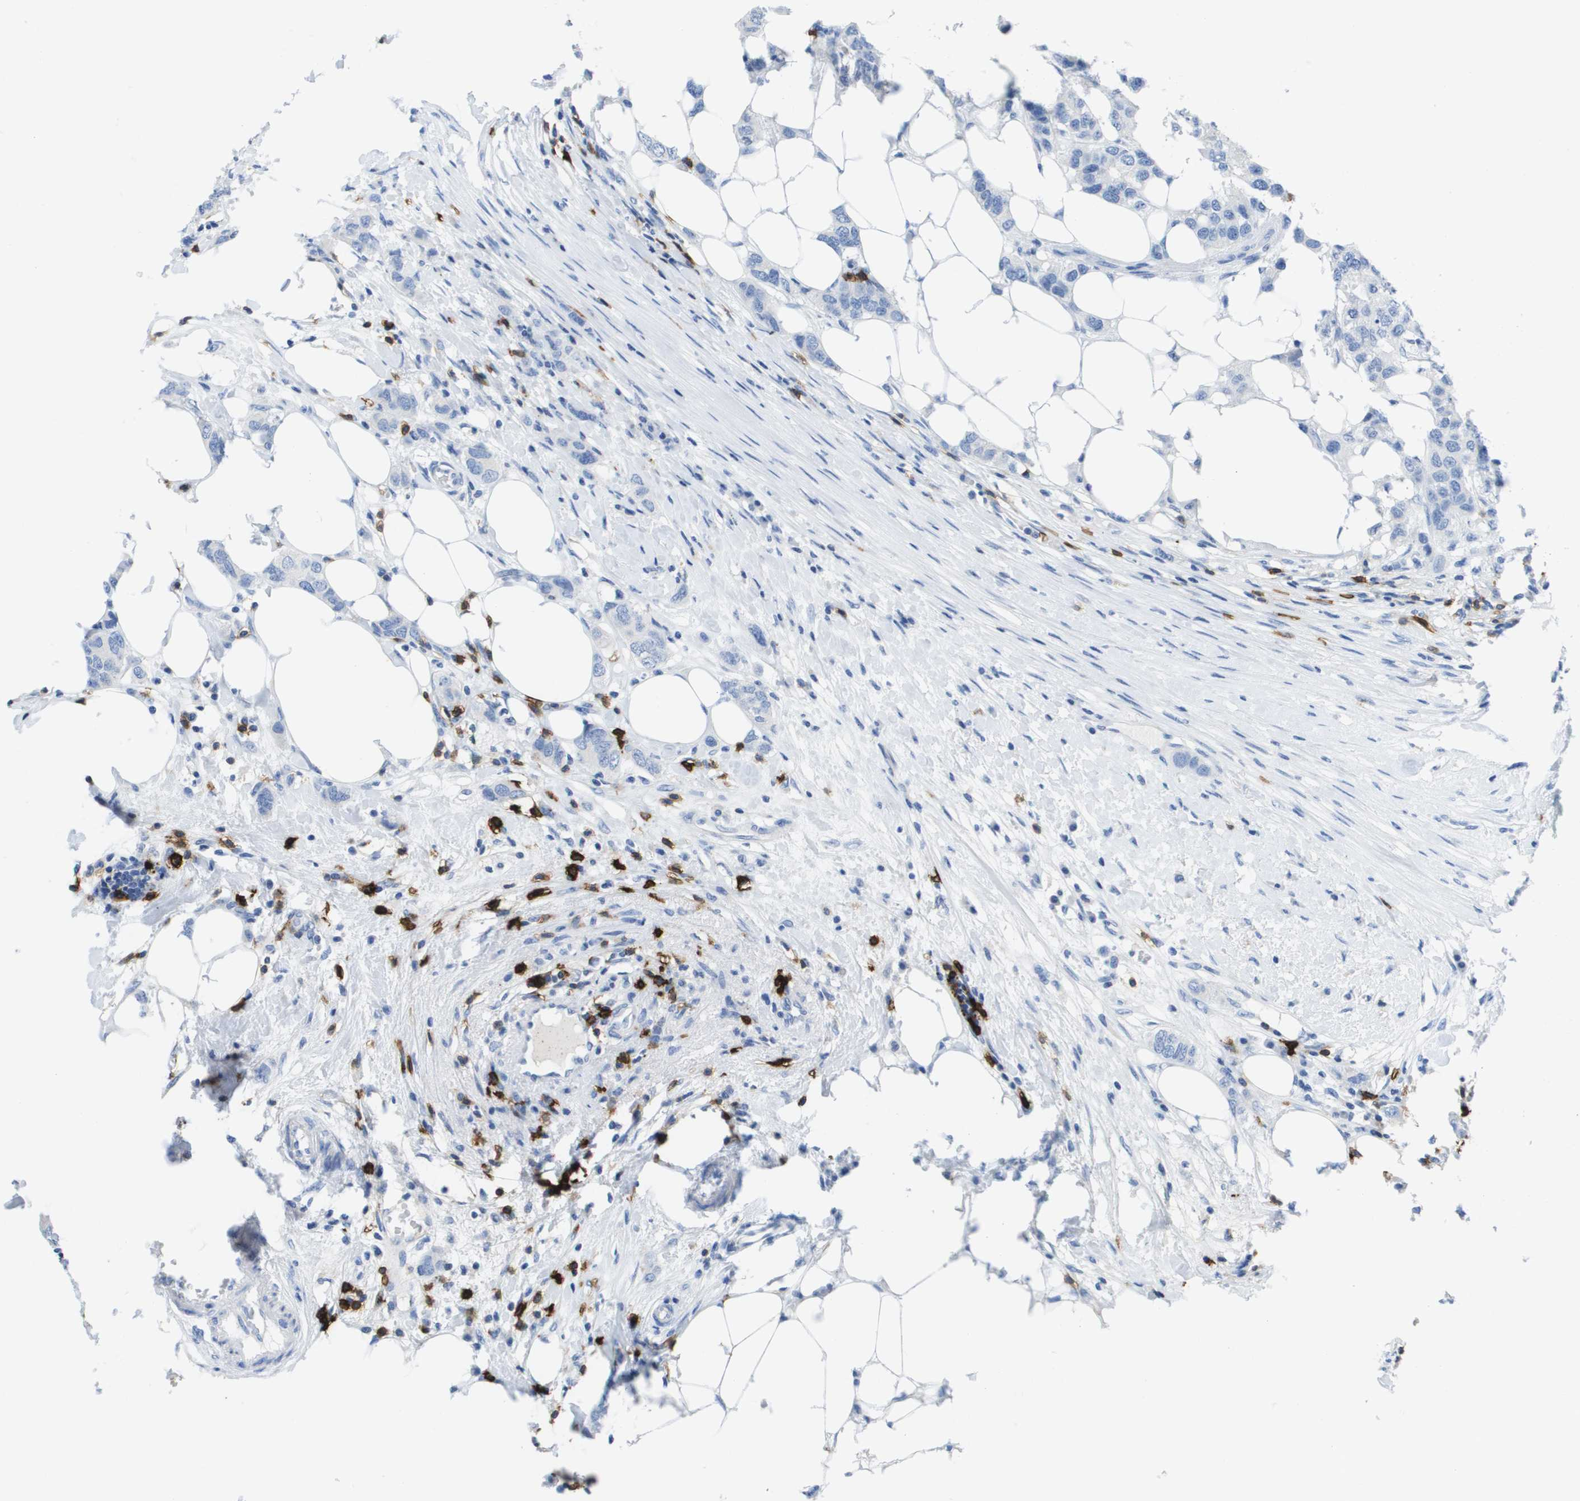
{"staining": {"intensity": "negative", "quantity": "none", "location": "none"}, "tissue": "breast cancer", "cell_type": "Tumor cells", "image_type": "cancer", "snomed": [{"axis": "morphology", "description": "Duct carcinoma"}, {"axis": "topography", "description": "Breast"}], "caption": "A high-resolution image shows immunohistochemistry staining of breast cancer (intraductal carcinoma), which demonstrates no significant staining in tumor cells.", "gene": "MS4A1", "patient": {"sex": "female", "age": 50}}